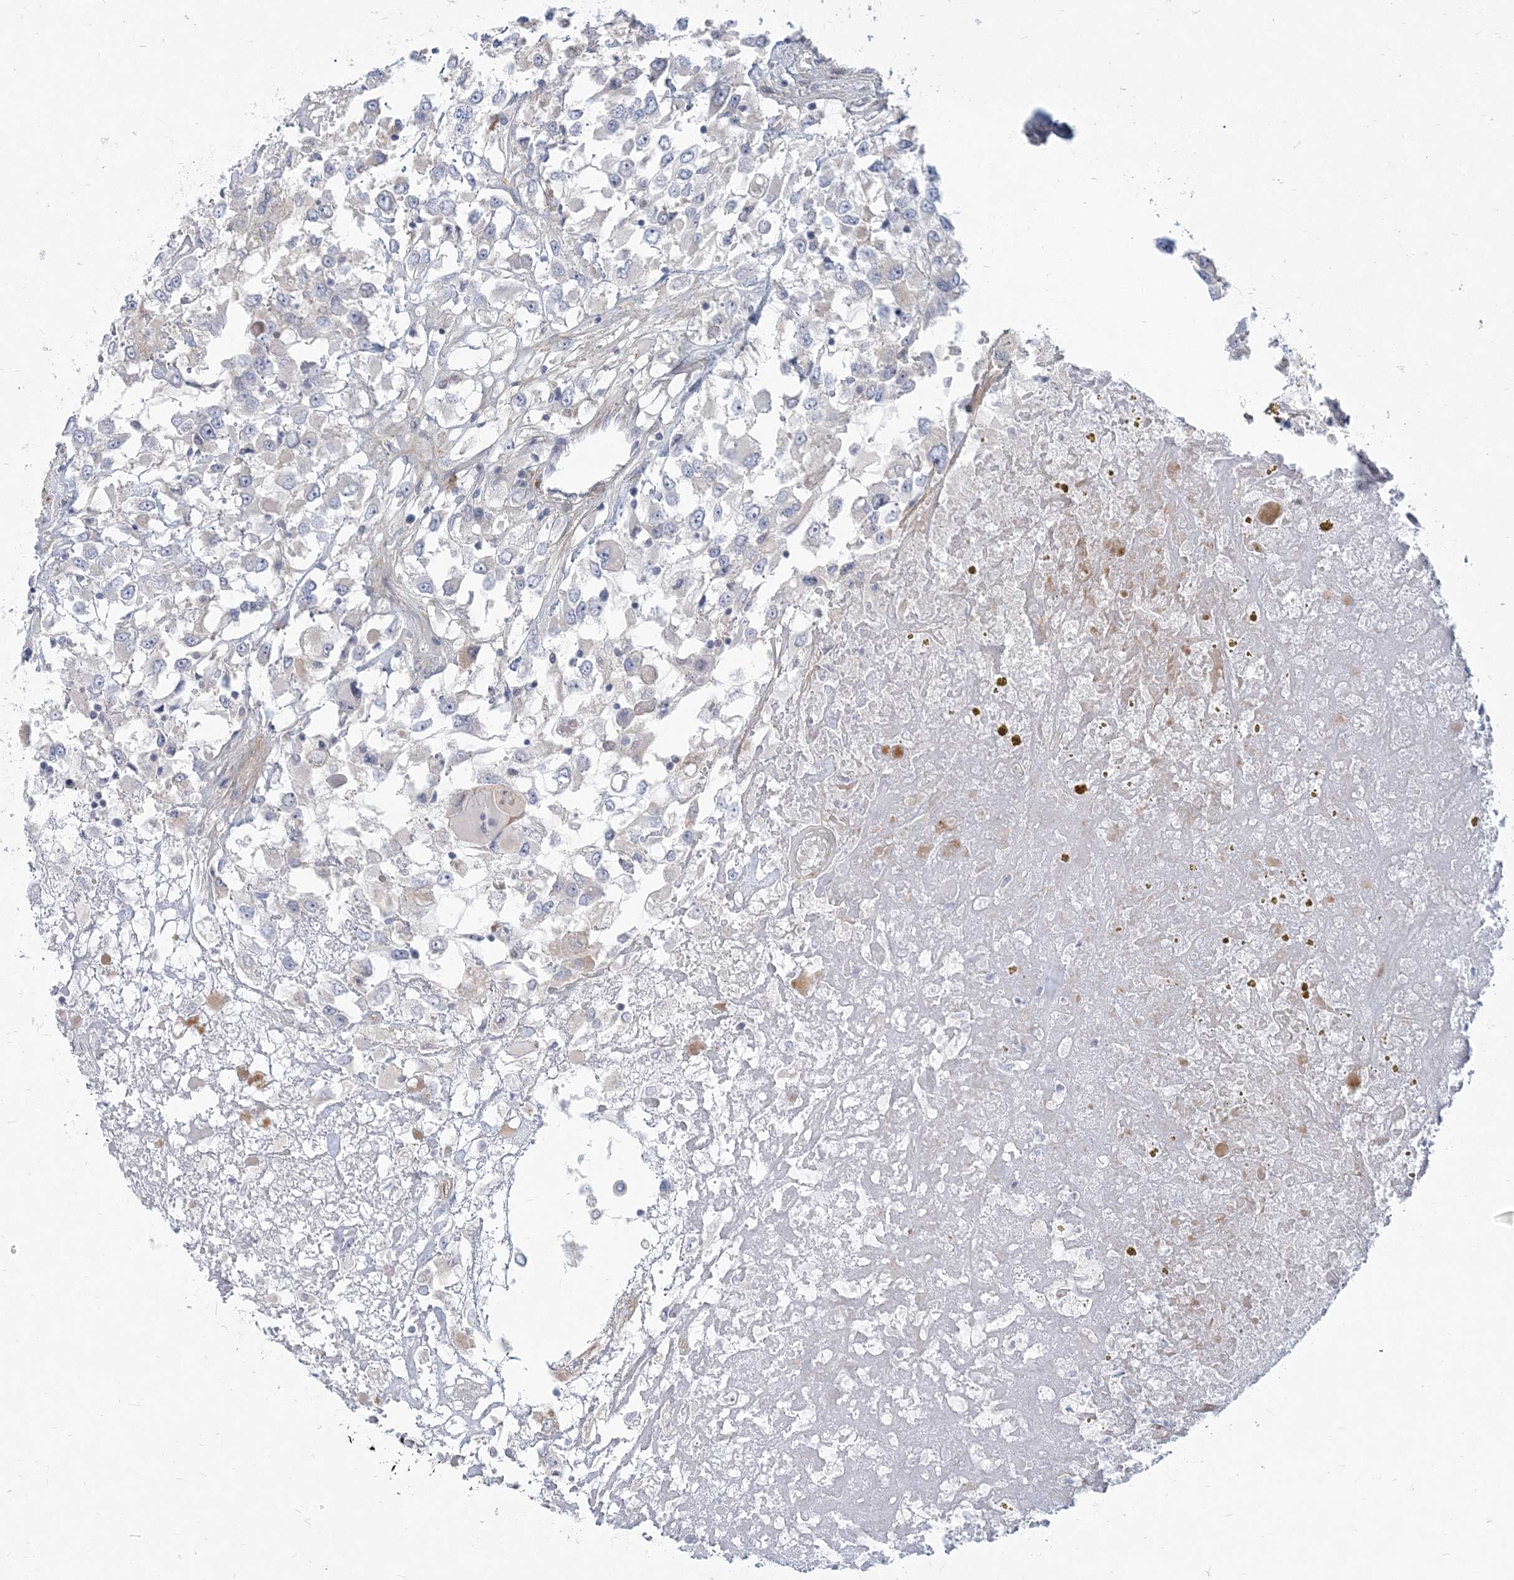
{"staining": {"intensity": "negative", "quantity": "none", "location": "none"}, "tissue": "renal cancer", "cell_type": "Tumor cells", "image_type": "cancer", "snomed": [{"axis": "morphology", "description": "Adenocarcinoma, NOS"}, {"axis": "topography", "description": "Kidney"}], "caption": "This is a micrograph of immunohistochemistry staining of adenocarcinoma (renal), which shows no staining in tumor cells.", "gene": "GMPPA", "patient": {"sex": "female", "age": 52}}